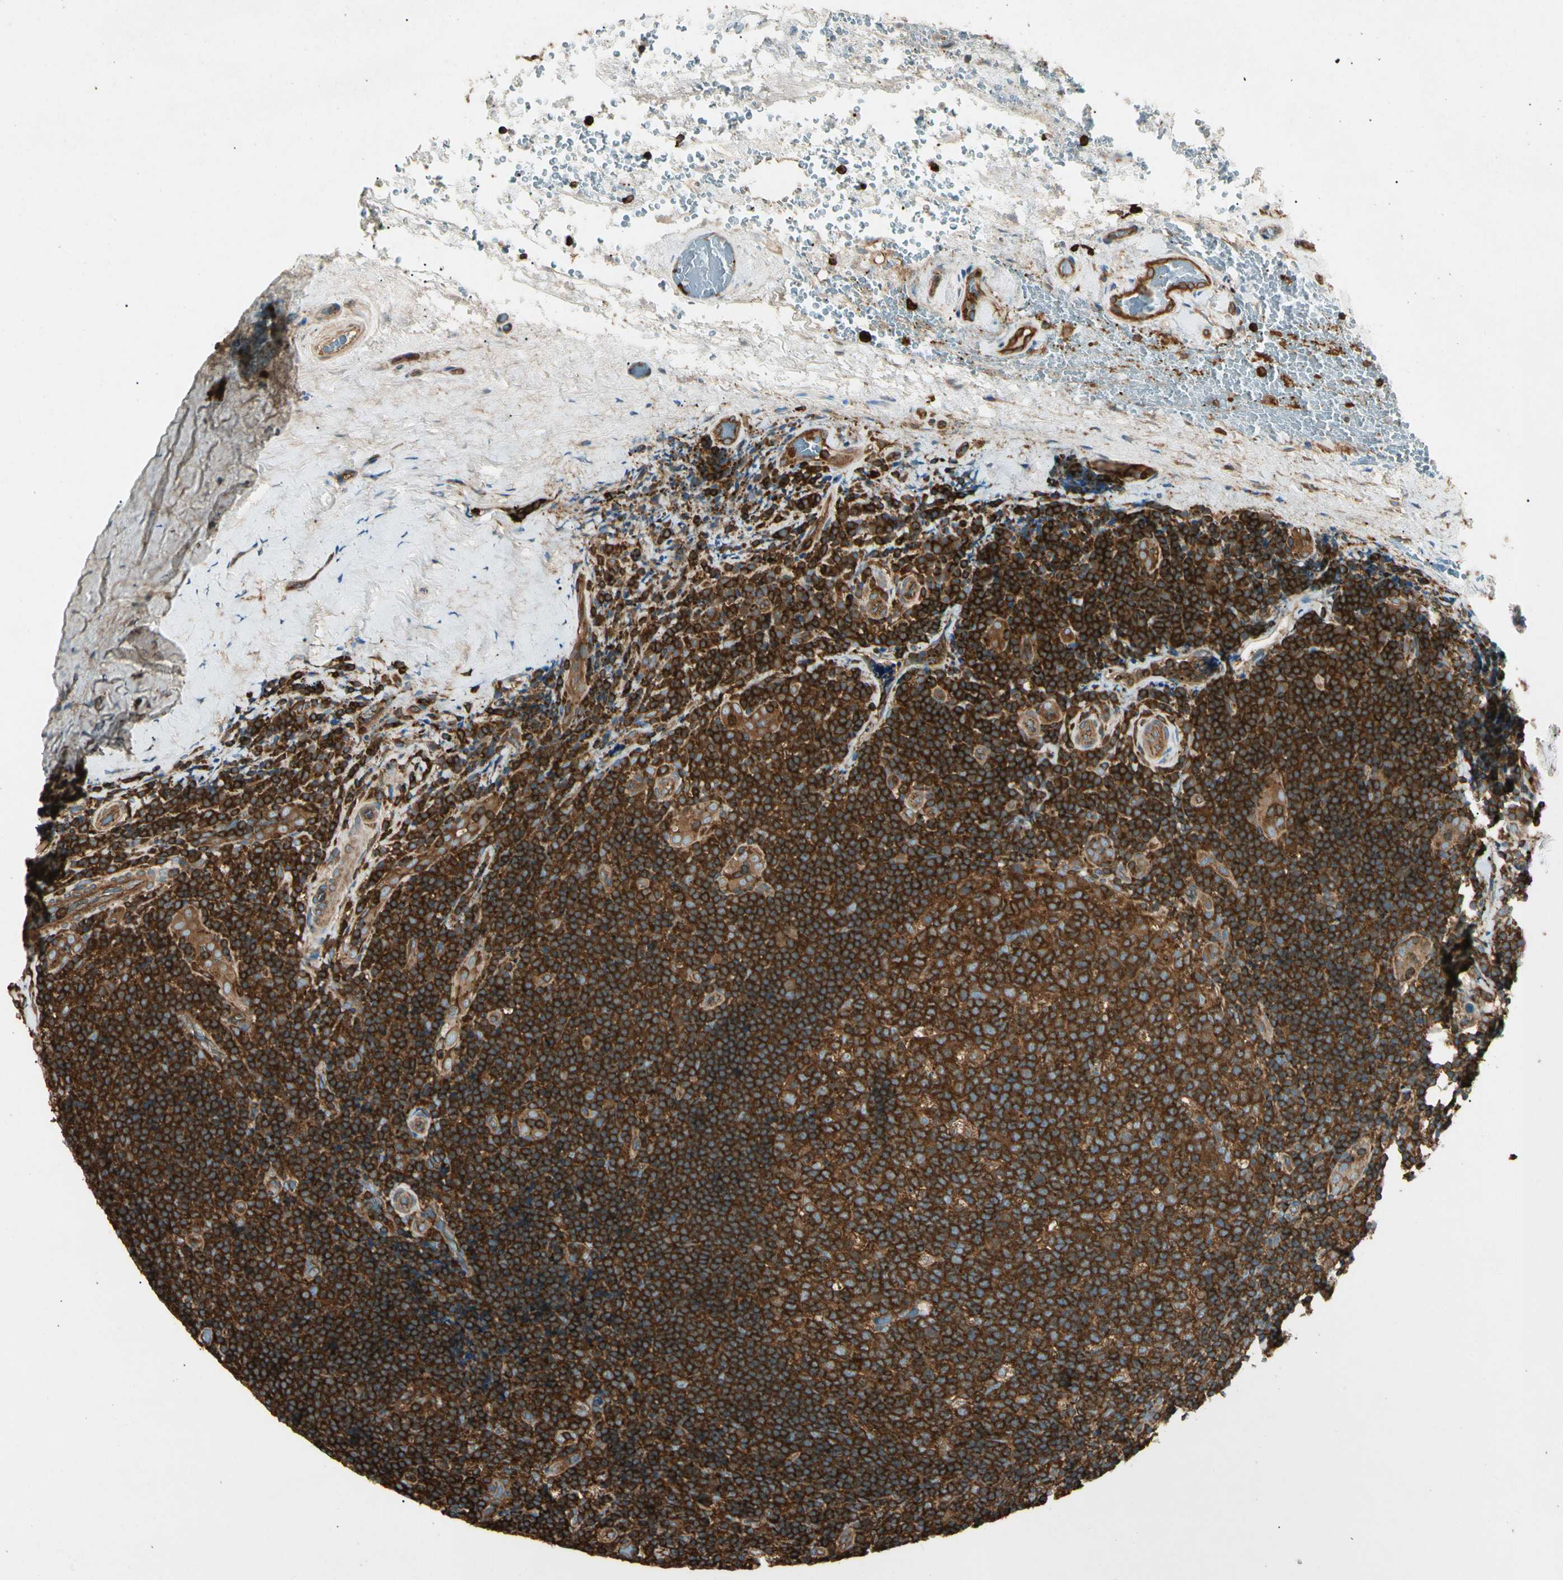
{"staining": {"intensity": "strong", "quantity": ">75%", "location": "cytoplasmic/membranous"}, "tissue": "lymphoma", "cell_type": "Tumor cells", "image_type": "cancer", "snomed": [{"axis": "morphology", "description": "Malignant lymphoma, non-Hodgkin's type, High grade"}, {"axis": "topography", "description": "Tonsil"}], "caption": "A photomicrograph showing strong cytoplasmic/membranous expression in about >75% of tumor cells in lymphoma, as visualized by brown immunohistochemical staining.", "gene": "ARPC2", "patient": {"sex": "female", "age": 36}}